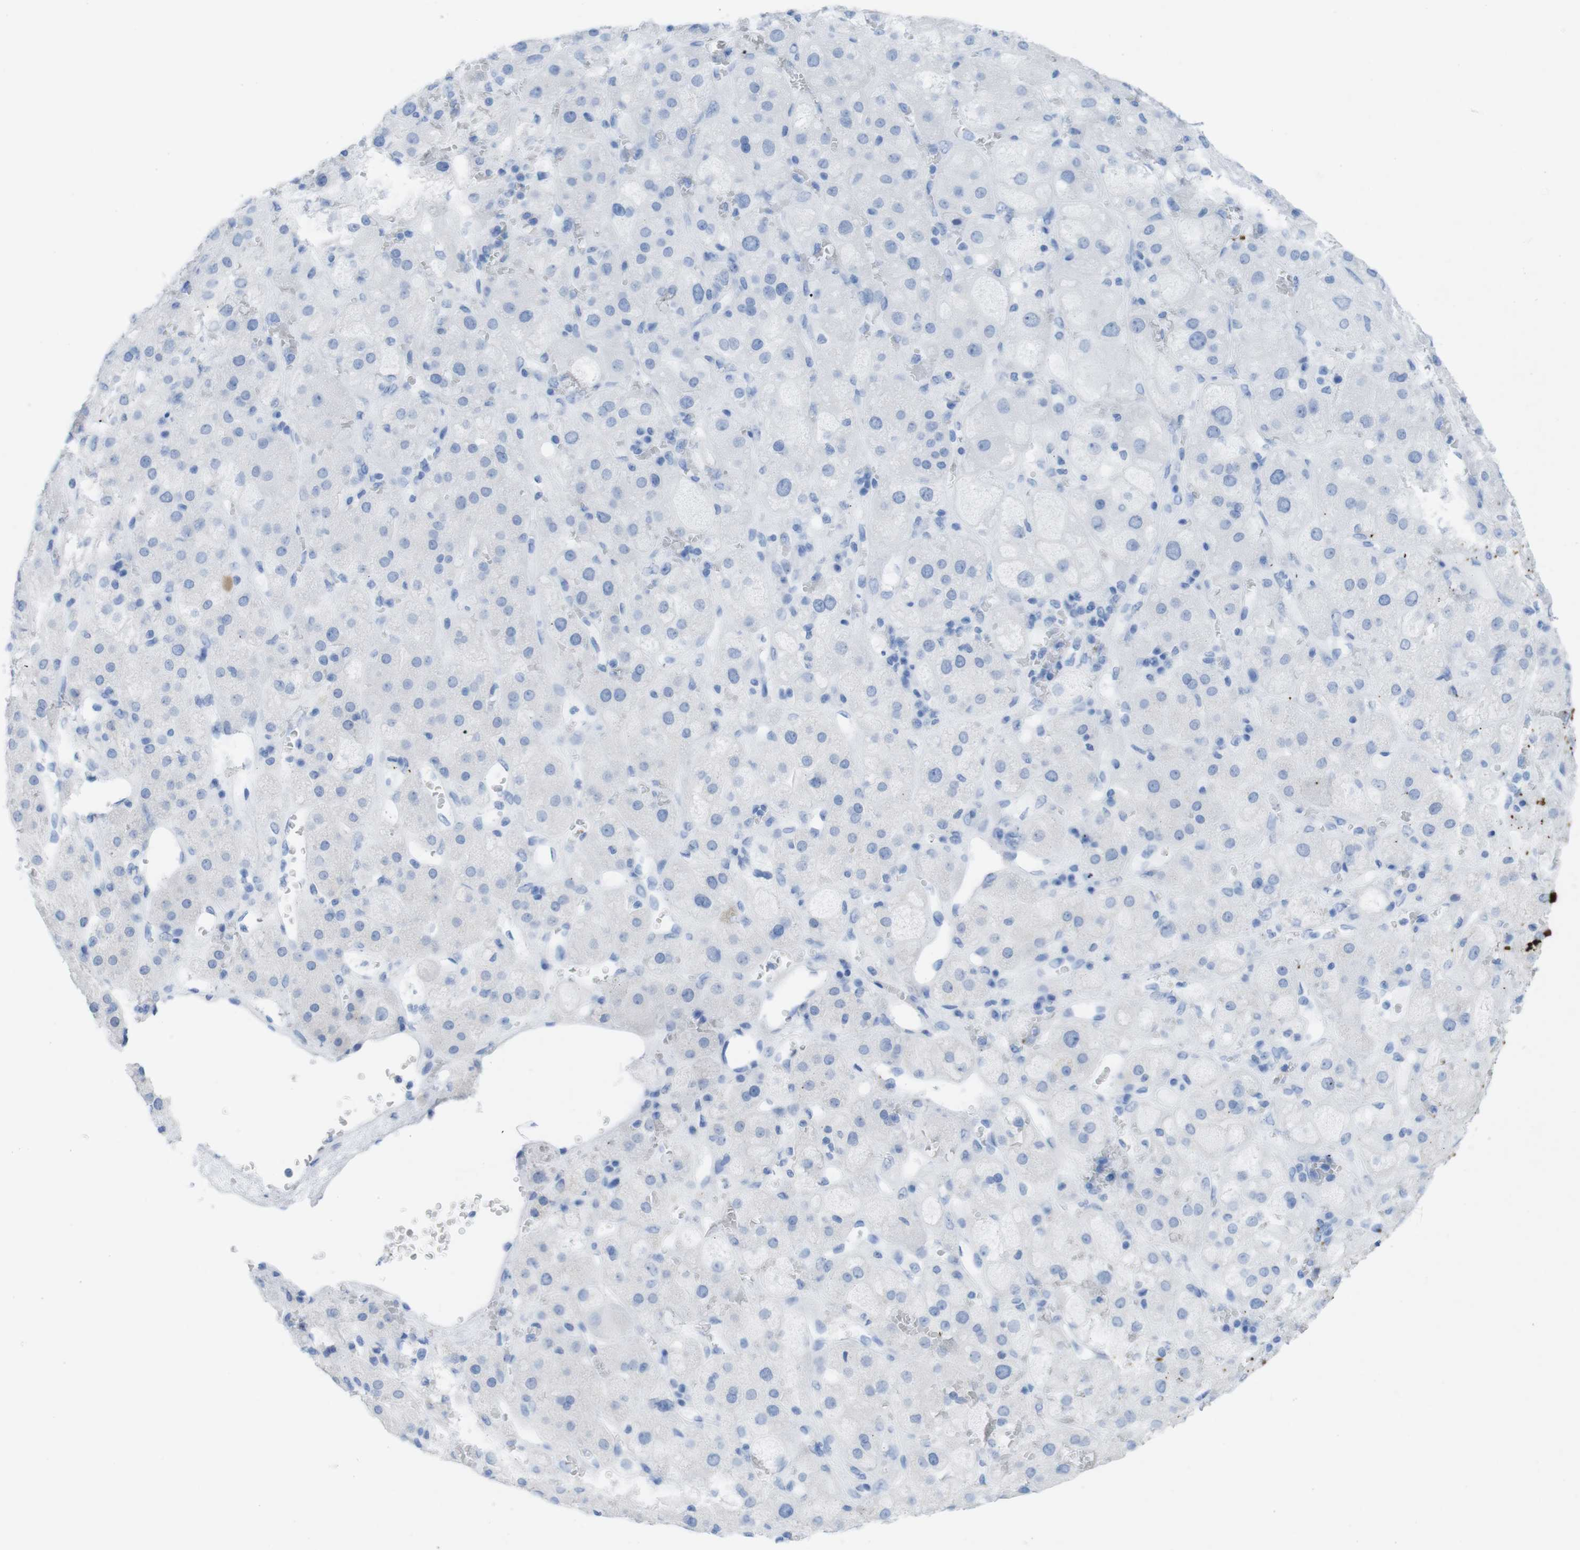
{"staining": {"intensity": "negative", "quantity": "none", "location": "none"}, "tissue": "adrenal gland", "cell_type": "Glandular cells", "image_type": "normal", "snomed": [{"axis": "morphology", "description": "Normal tissue, NOS"}, {"axis": "topography", "description": "Adrenal gland"}], "caption": "There is no significant positivity in glandular cells of adrenal gland. (DAB (3,3'-diaminobenzidine) immunohistochemistry, high magnification).", "gene": "MYH7", "patient": {"sex": "female", "age": 47}}